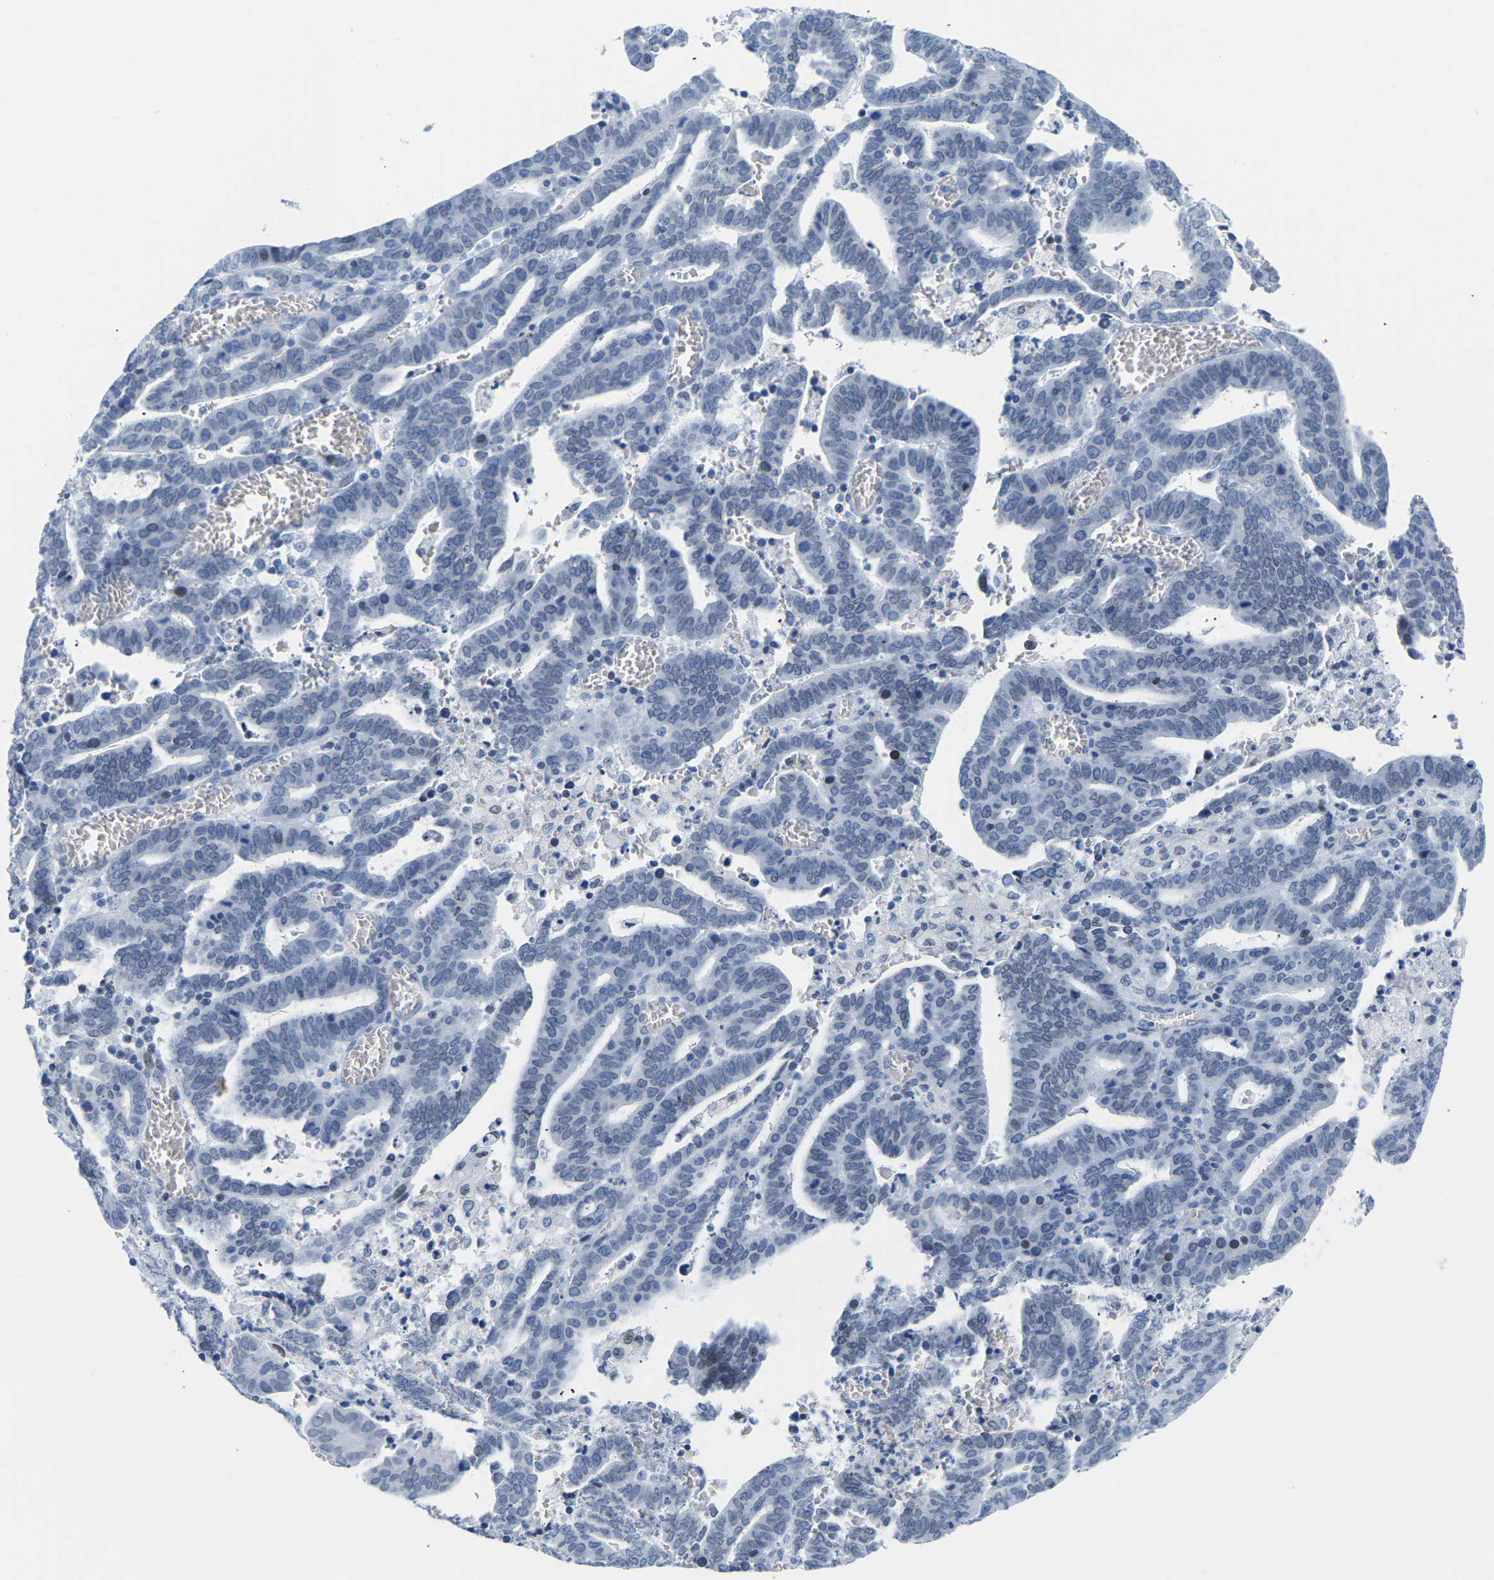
{"staining": {"intensity": "weak", "quantity": "<25%", "location": "nuclear"}, "tissue": "endometrial cancer", "cell_type": "Tumor cells", "image_type": "cancer", "snomed": [{"axis": "morphology", "description": "Adenocarcinoma, NOS"}, {"axis": "topography", "description": "Uterus"}], "caption": "Tumor cells are negative for brown protein staining in endometrial cancer (adenocarcinoma).", "gene": "UPK3A", "patient": {"sex": "female", "age": 83}}